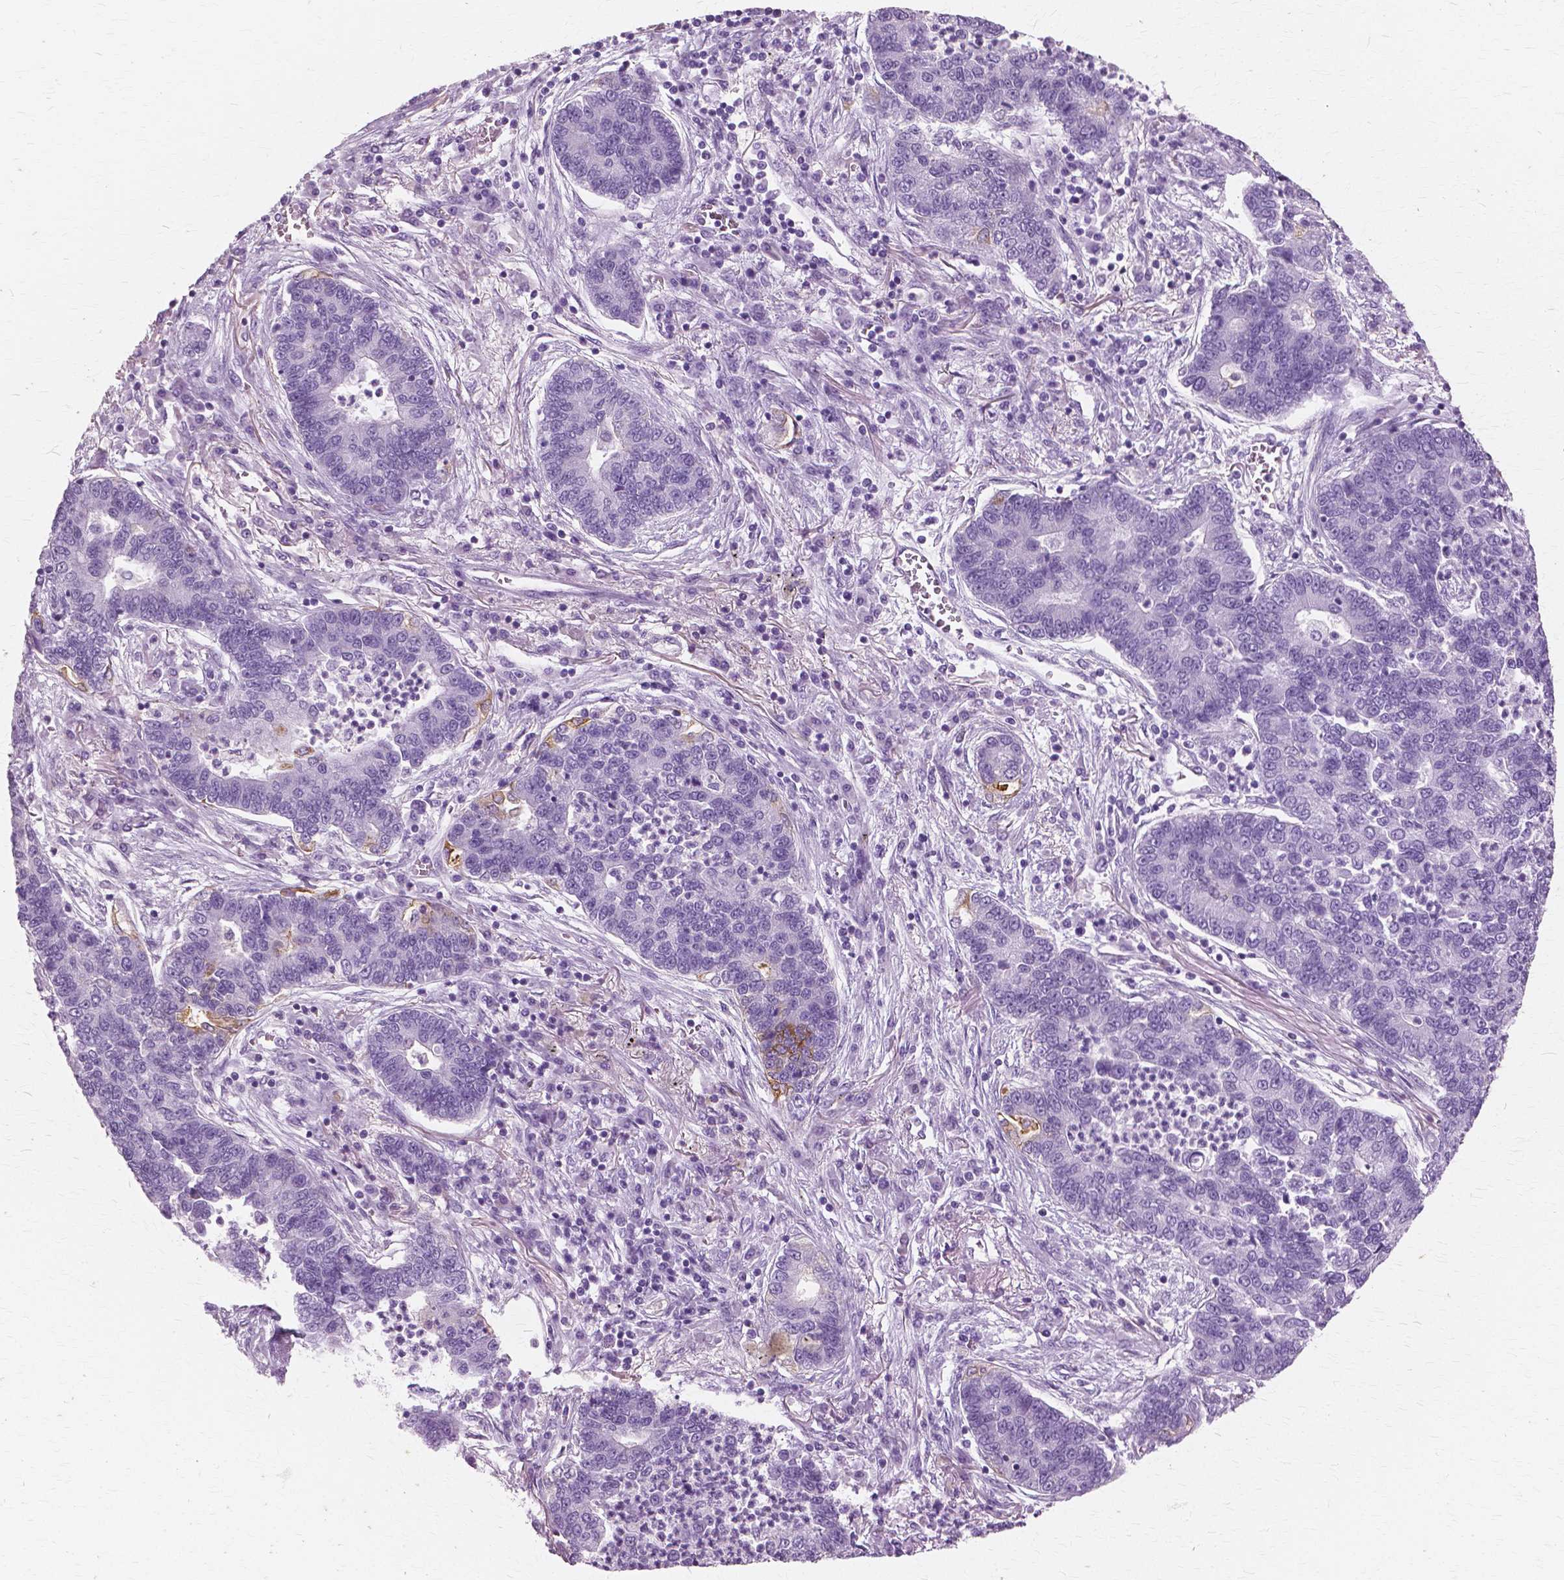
{"staining": {"intensity": "negative", "quantity": "none", "location": "none"}, "tissue": "lung cancer", "cell_type": "Tumor cells", "image_type": "cancer", "snomed": [{"axis": "morphology", "description": "Adenocarcinoma, NOS"}, {"axis": "topography", "description": "Lung"}], "caption": "The histopathology image displays no significant staining in tumor cells of lung adenocarcinoma.", "gene": "SFTPD", "patient": {"sex": "female", "age": 57}}